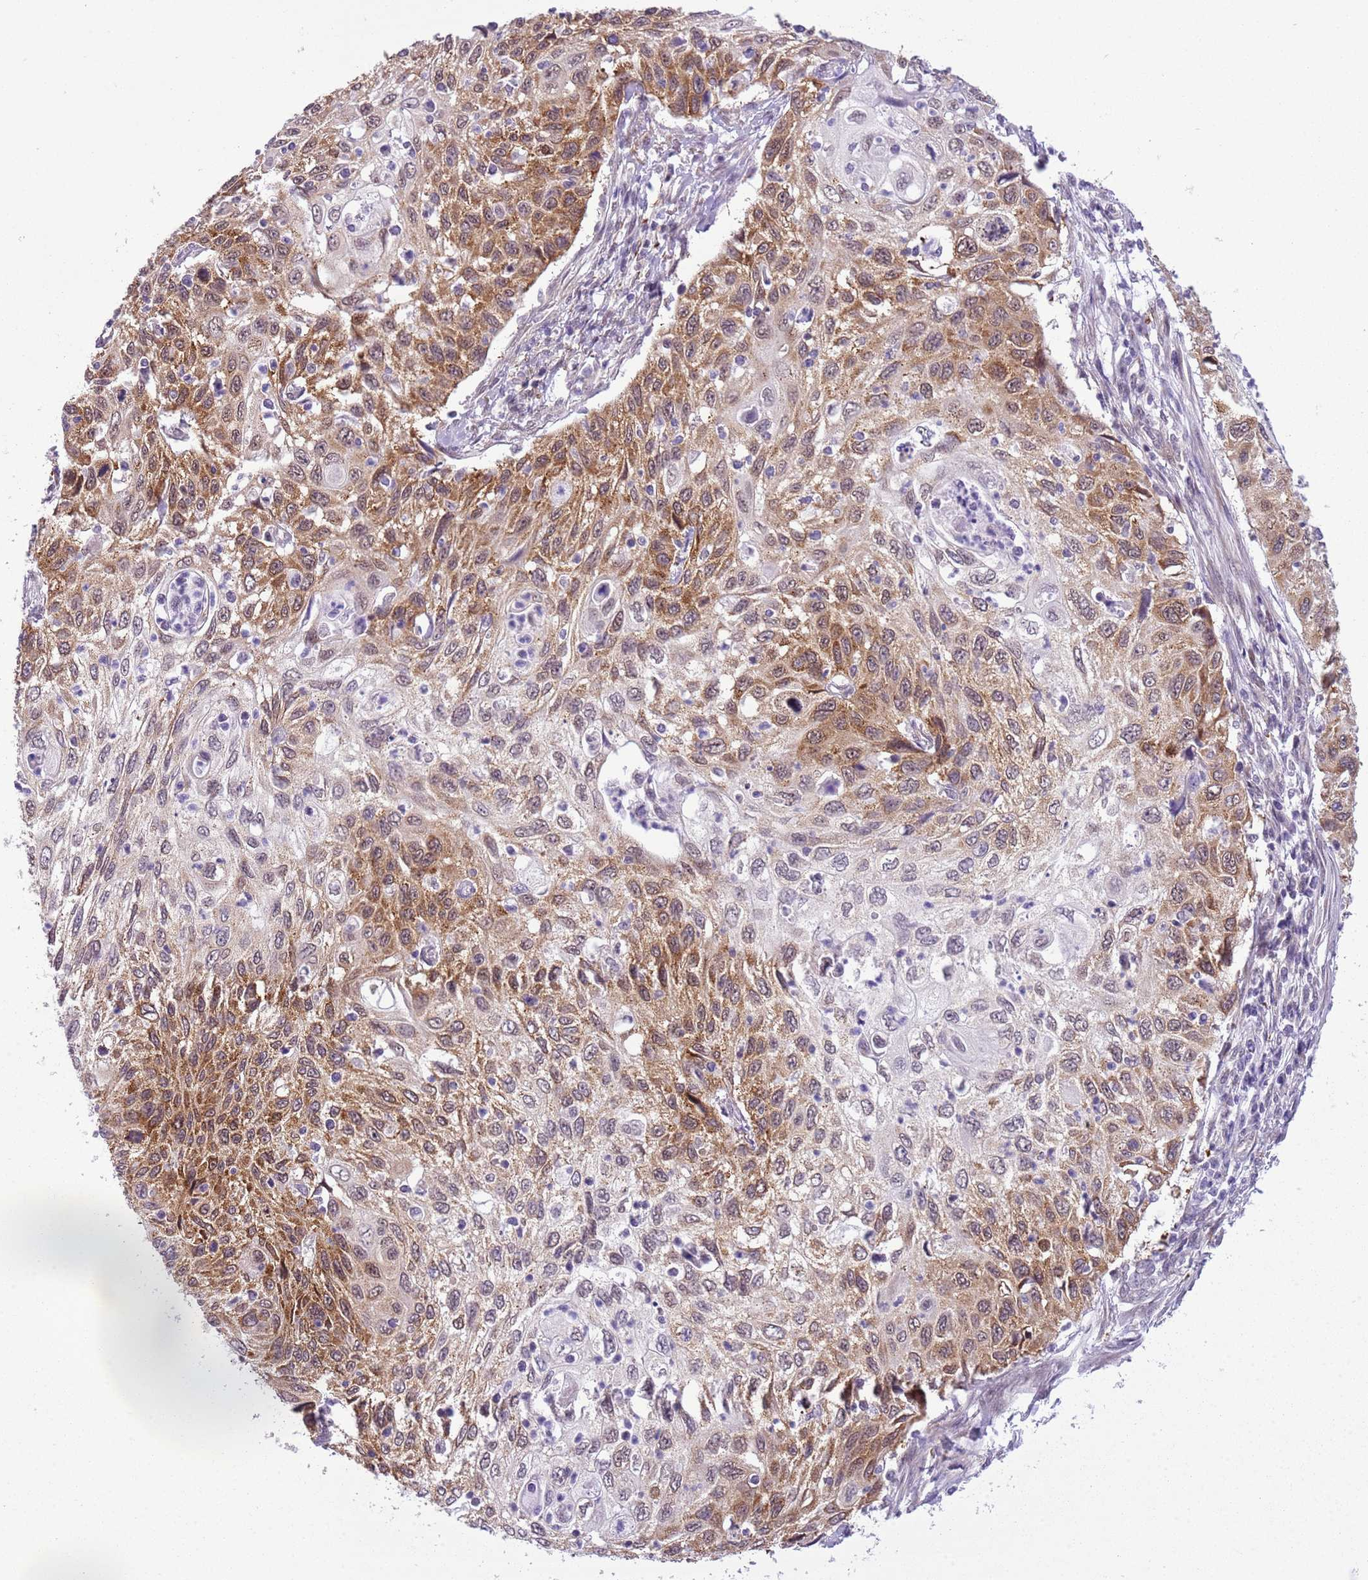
{"staining": {"intensity": "moderate", "quantity": ">75%", "location": "cytoplasmic/membranous"}, "tissue": "cervical cancer", "cell_type": "Tumor cells", "image_type": "cancer", "snomed": [{"axis": "morphology", "description": "Squamous cell carcinoma, NOS"}, {"axis": "topography", "description": "Cervix"}], "caption": "Moderate cytoplasmic/membranous protein positivity is seen in about >75% of tumor cells in cervical cancer (squamous cell carcinoma). Immunohistochemistry (ihc) stains the protein of interest in brown and the nuclei are stained blue.", "gene": "FAM120C", "patient": {"sex": "female", "age": 70}}